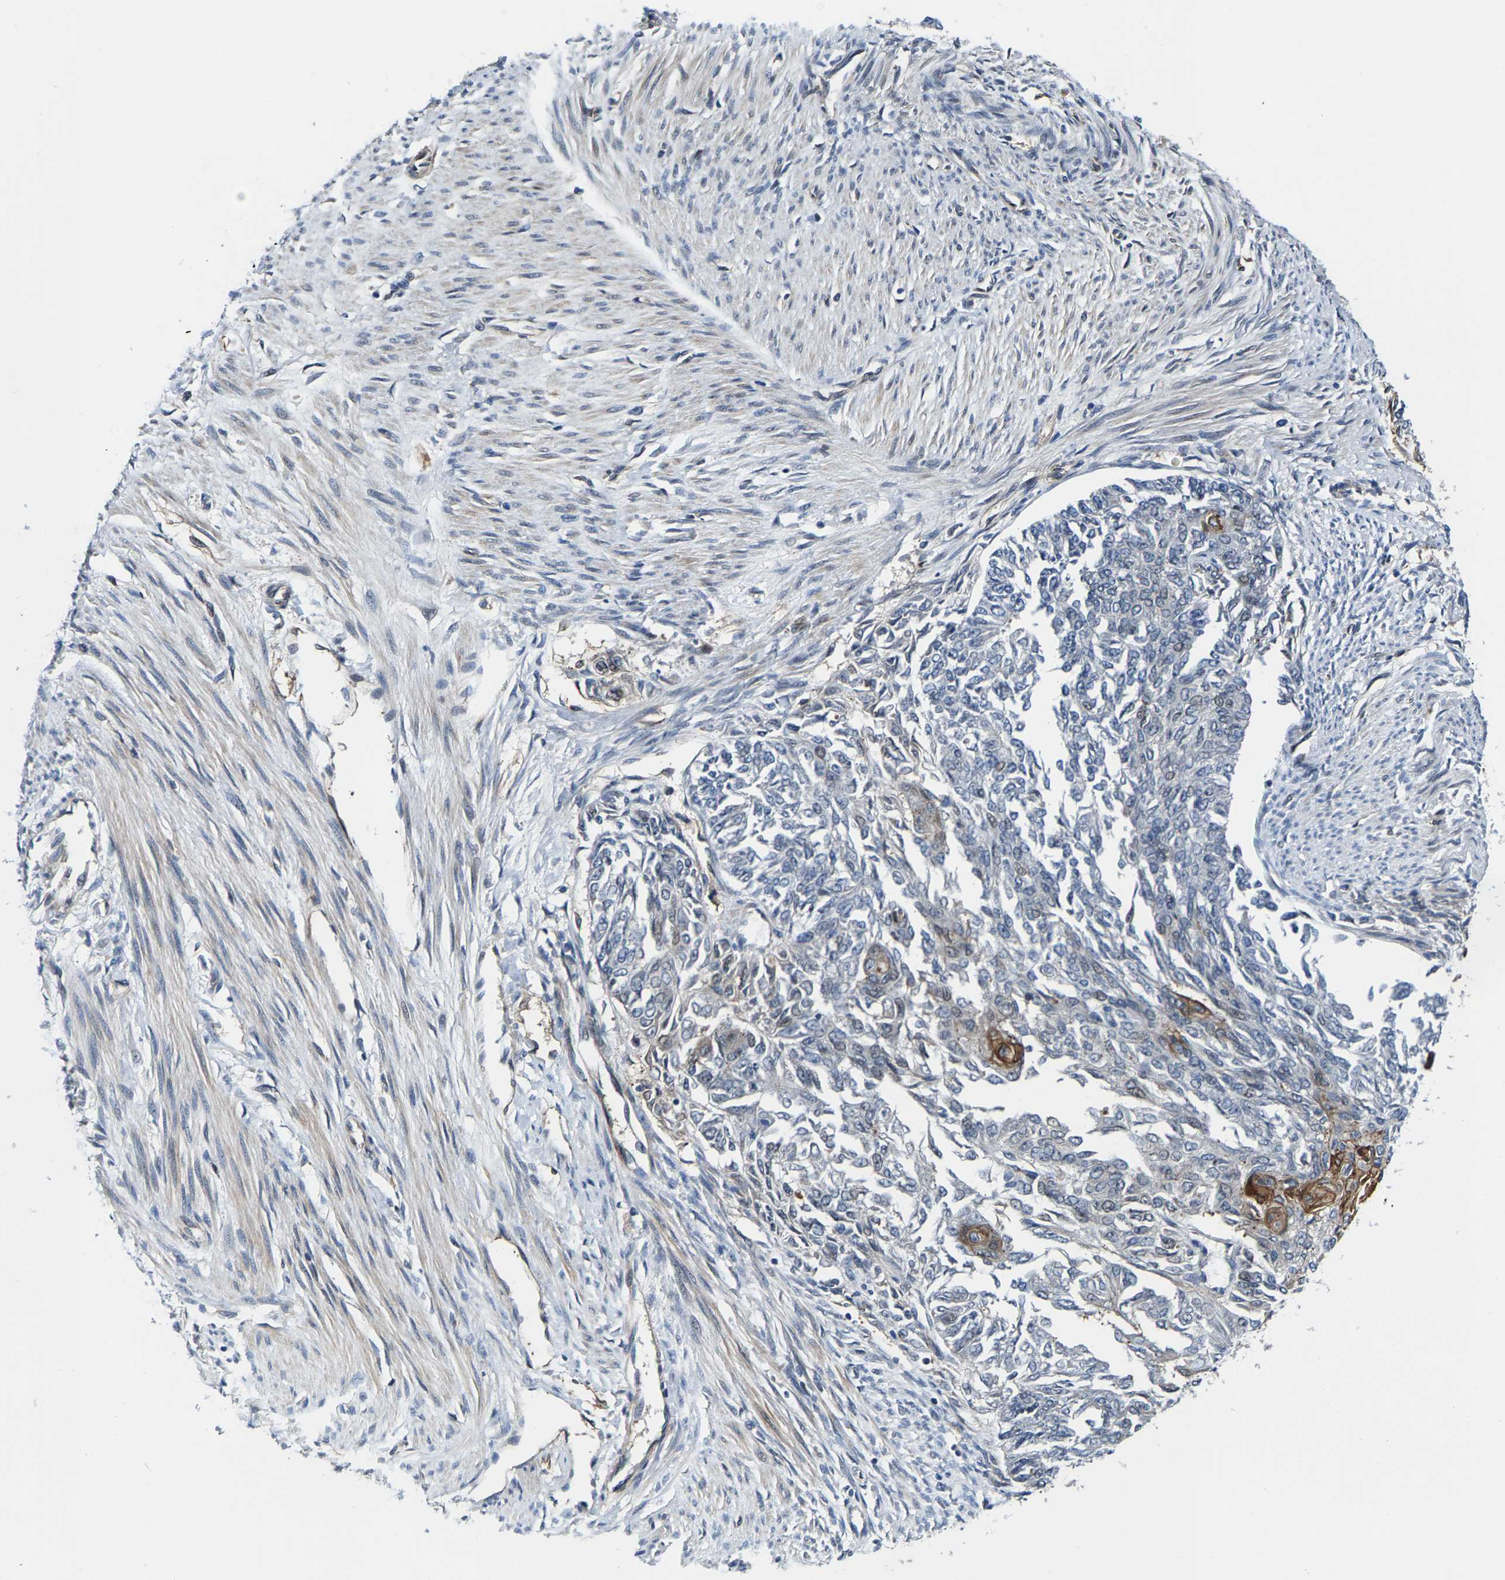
{"staining": {"intensity": "moderate", "quantity": "<25%", "location": "cytoplasmic/membranous"}, "tissue": "endometrial cancer", "cell_type": "Tumor cells", "image_type": "cancer", "snomed": [{"axis": "morphology", "description": "Adenocarcinoma, NOS"}, {"axis": "topography", "description": "Endometrium"}], "caption": "Adenocarcinoma (endometrial) tissue demonstrates moderate cytoplasmic/membranous positivity in approximately <25% of tumor cells, visualized by immunohistochemistry.", "gene": "GTPBP10", "patient": {"sex": "female", "age": 32}}